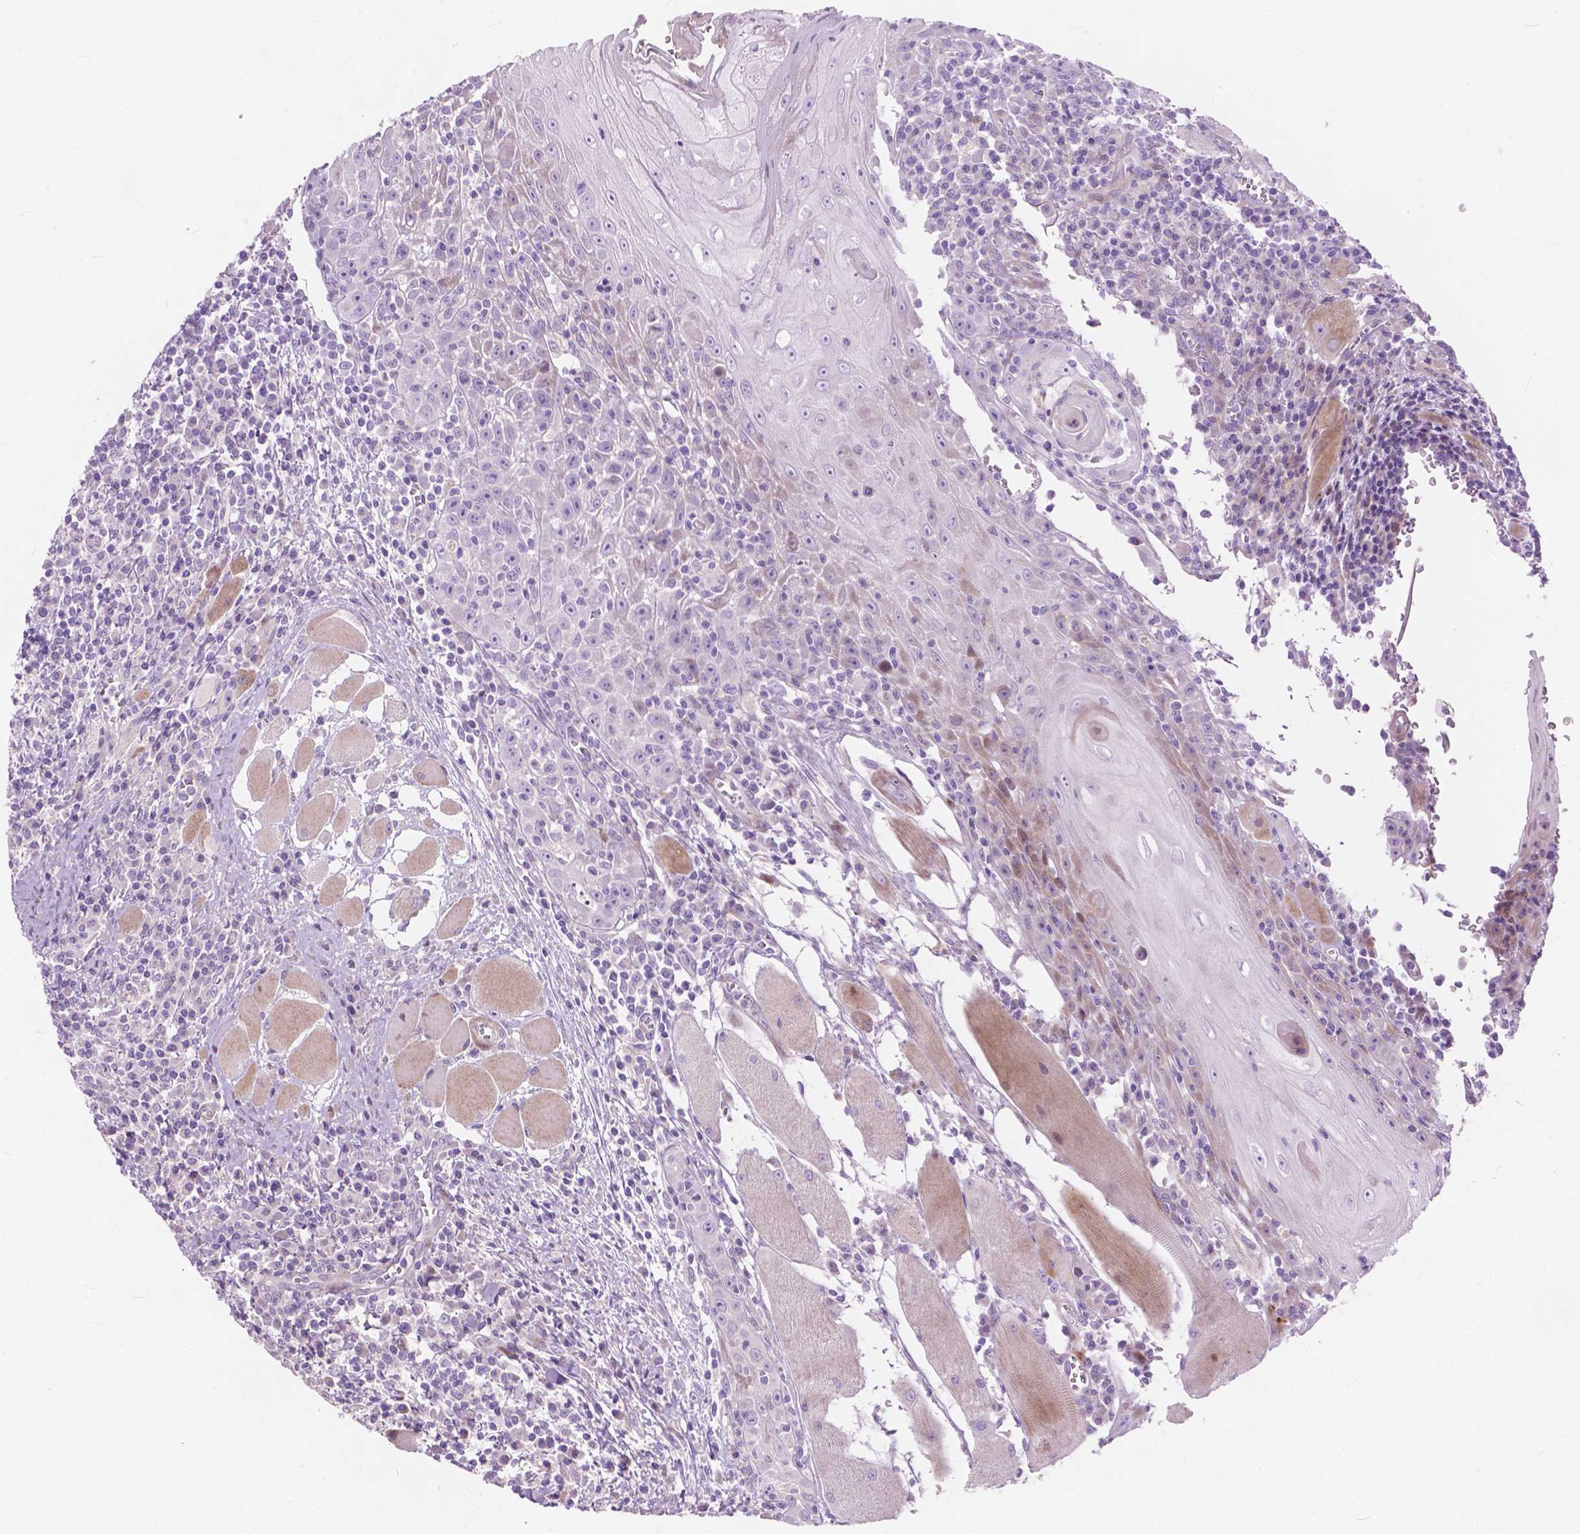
{"staining": {"intensity": "negative", "quantity": "none", "location": "none"}, "tissue": "head and neck cancer", "cell_type": "Tumor cells", "image_type": "cancer", "snomed": [{"axis": "morphology", "description": "Normal tissue, NOS"}, {"axis": "morphology", "description": "Squamous cell carcinoma, NOS"}, {"axis": "topography", "description": "Oral tissue"}, {"axis": "topography", "description": "Head-Neck"}], "caption": "Micrograph shows no significant protein staining in tumor cells of head and neck squamous cell carcinoma. The staining is performed using DAB brown chromogen with nuclei counter-stained in using hematoxylin.", "gene": "MORN1", "patient": {"sex": "male", "age": 52}}